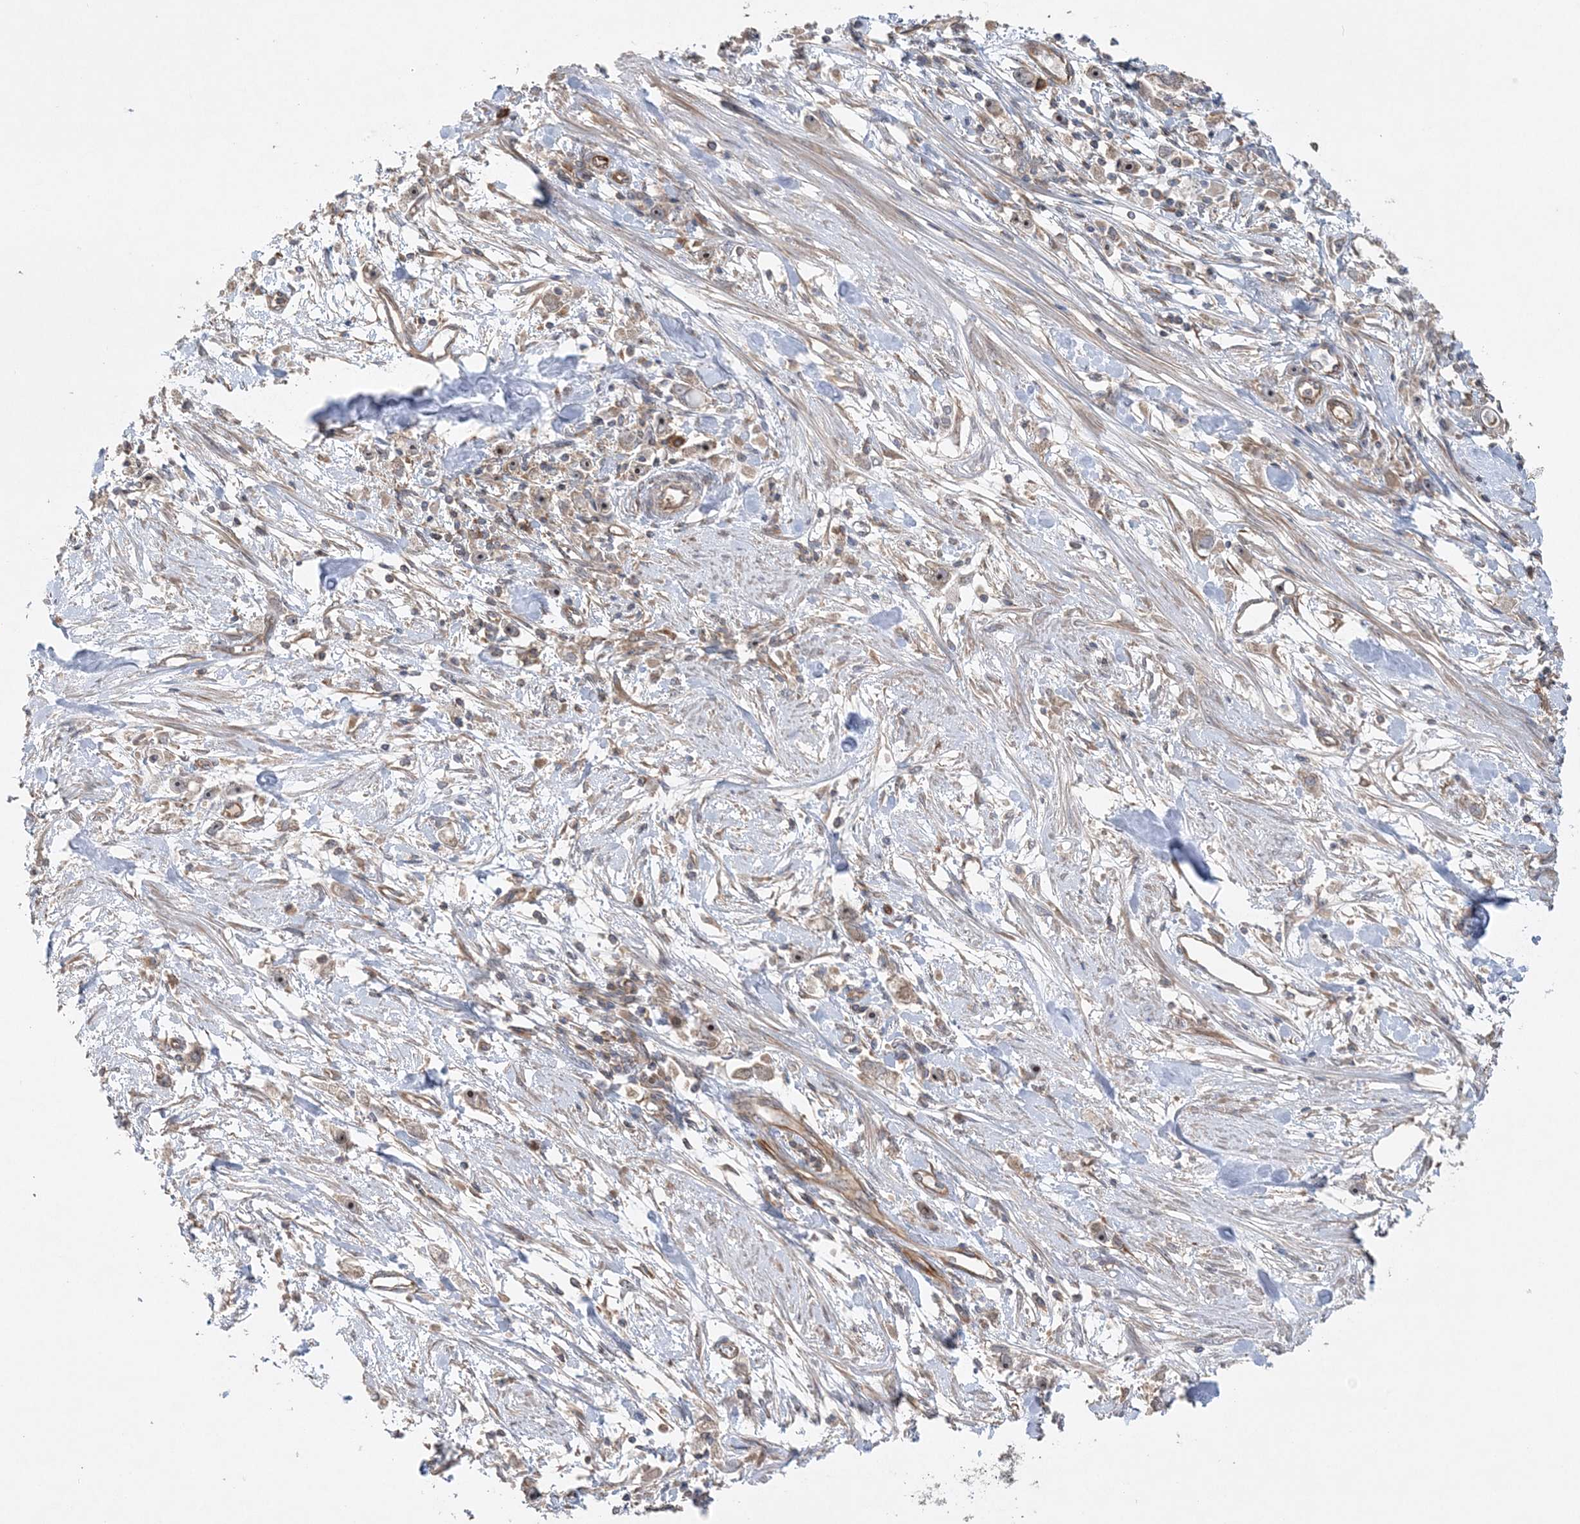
{"staining": {"intensity": "weak", "quantity": ">75%", "location": "cytoplasmic/membranous"}, "tissue": "stomach cancer", "cell_type": "Tumor cells", "image_type": "cancer", "snomed": [{"axis": "morphology", "description": "Adenocarcinoma, NOS"}, {"axis": "topography", "description": "Stomach"}], "caption": "Immunohistochemical staining of stomach adenocarcinoma displays weak cytoplasmic/membranous protein expression in about >75% of tumor cells. (Brightfield microscopy of DAB IHC at high magnification).", "gene": "ACAP2", "patient": {"sex": "female", "age": 59}}